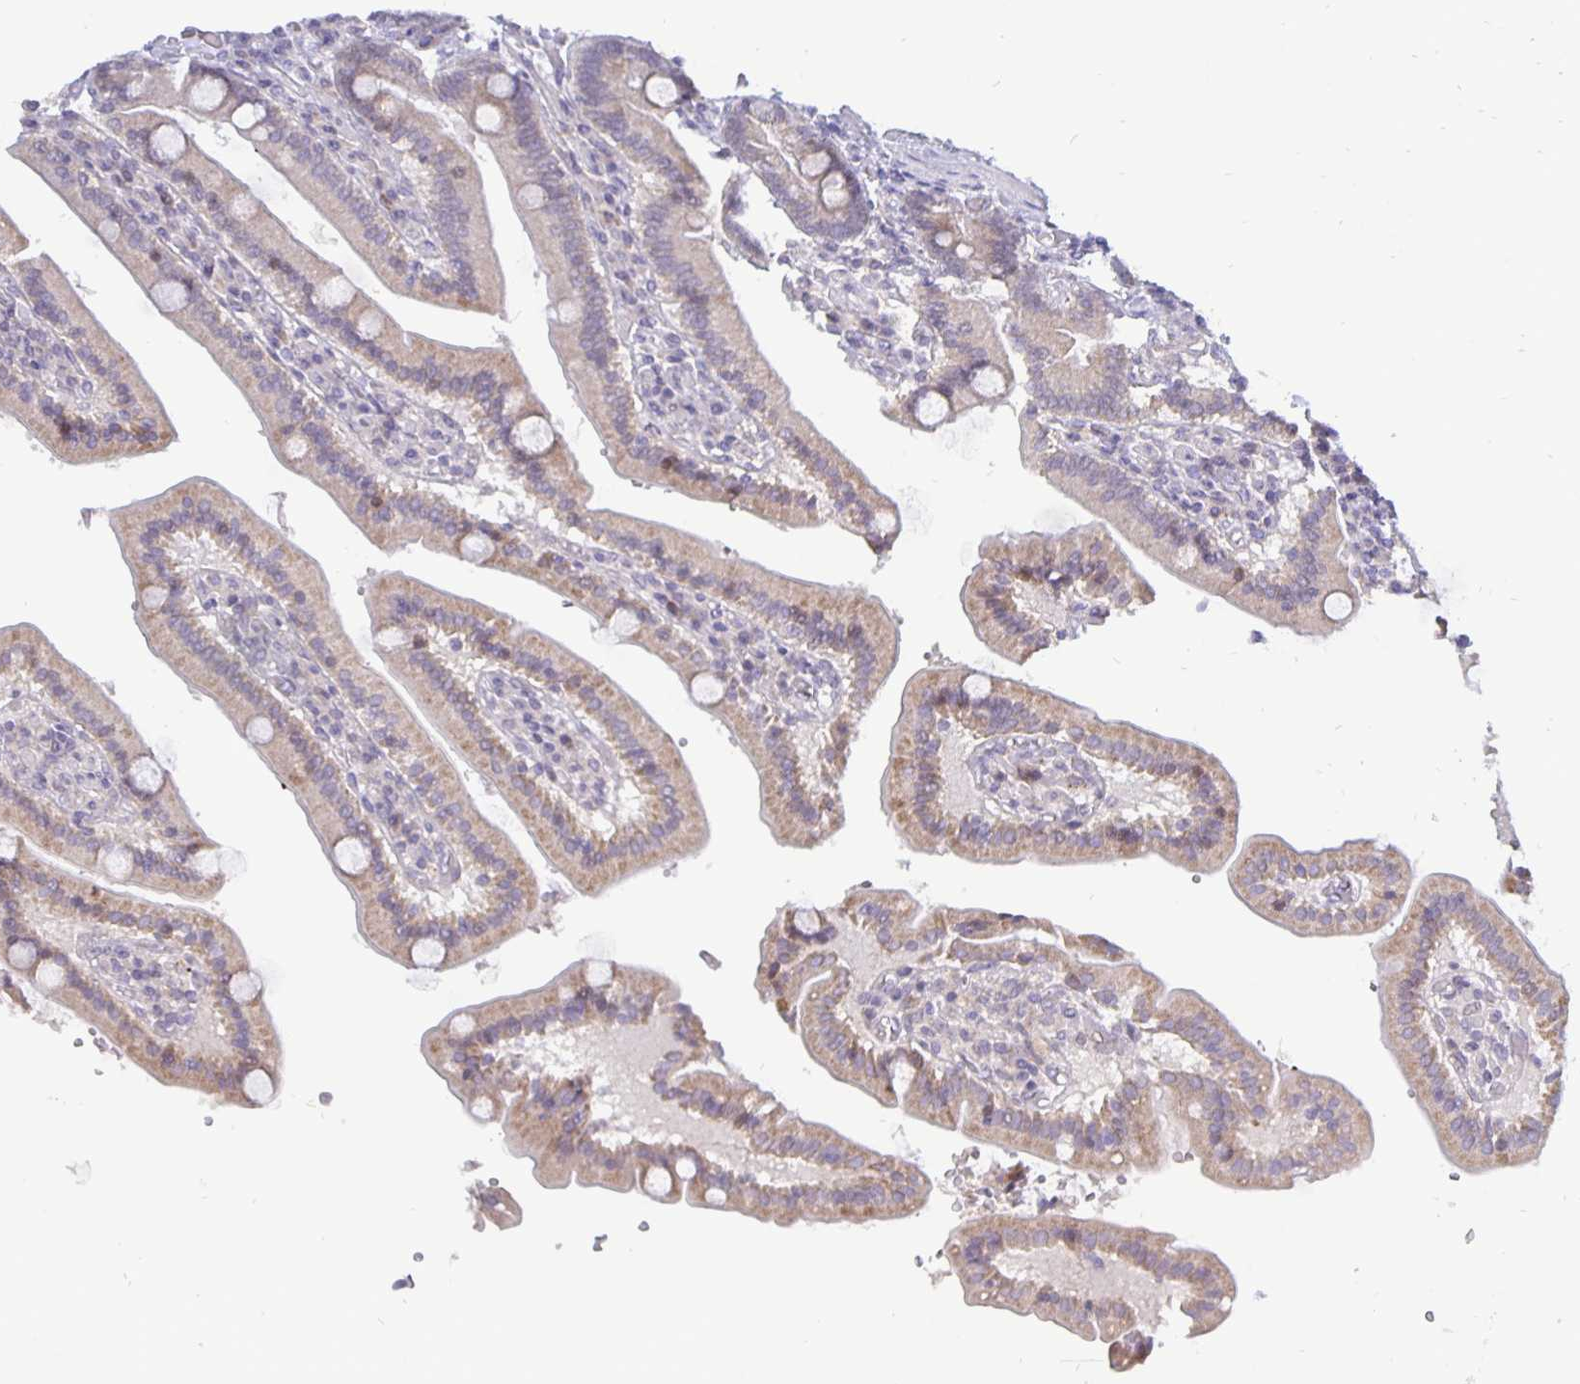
{"staining": {"intensity": "weak", "quantity": "25%-75%", "location": "cytoplasmic/membranous"}, "tissue": "duodenum", "cell_type": "Glandular cells", "image_type": "normal", "snomed": [{"axis": "morphology", "description": "Normal tissue, NOS"}, {"axis": "topography", "description": "Duodenum"}], "caption": "High-power microscopy captured an immunohistochemistry image of benign duodenum, revealing weak cytoplasmic/membranous expression in approximately 25%-75% of glandular cells. (DAB IHC with brightfield microscopy, high magnification).", "gene": "ERBB2", "patient": {"sex": "female", "age": 62}}